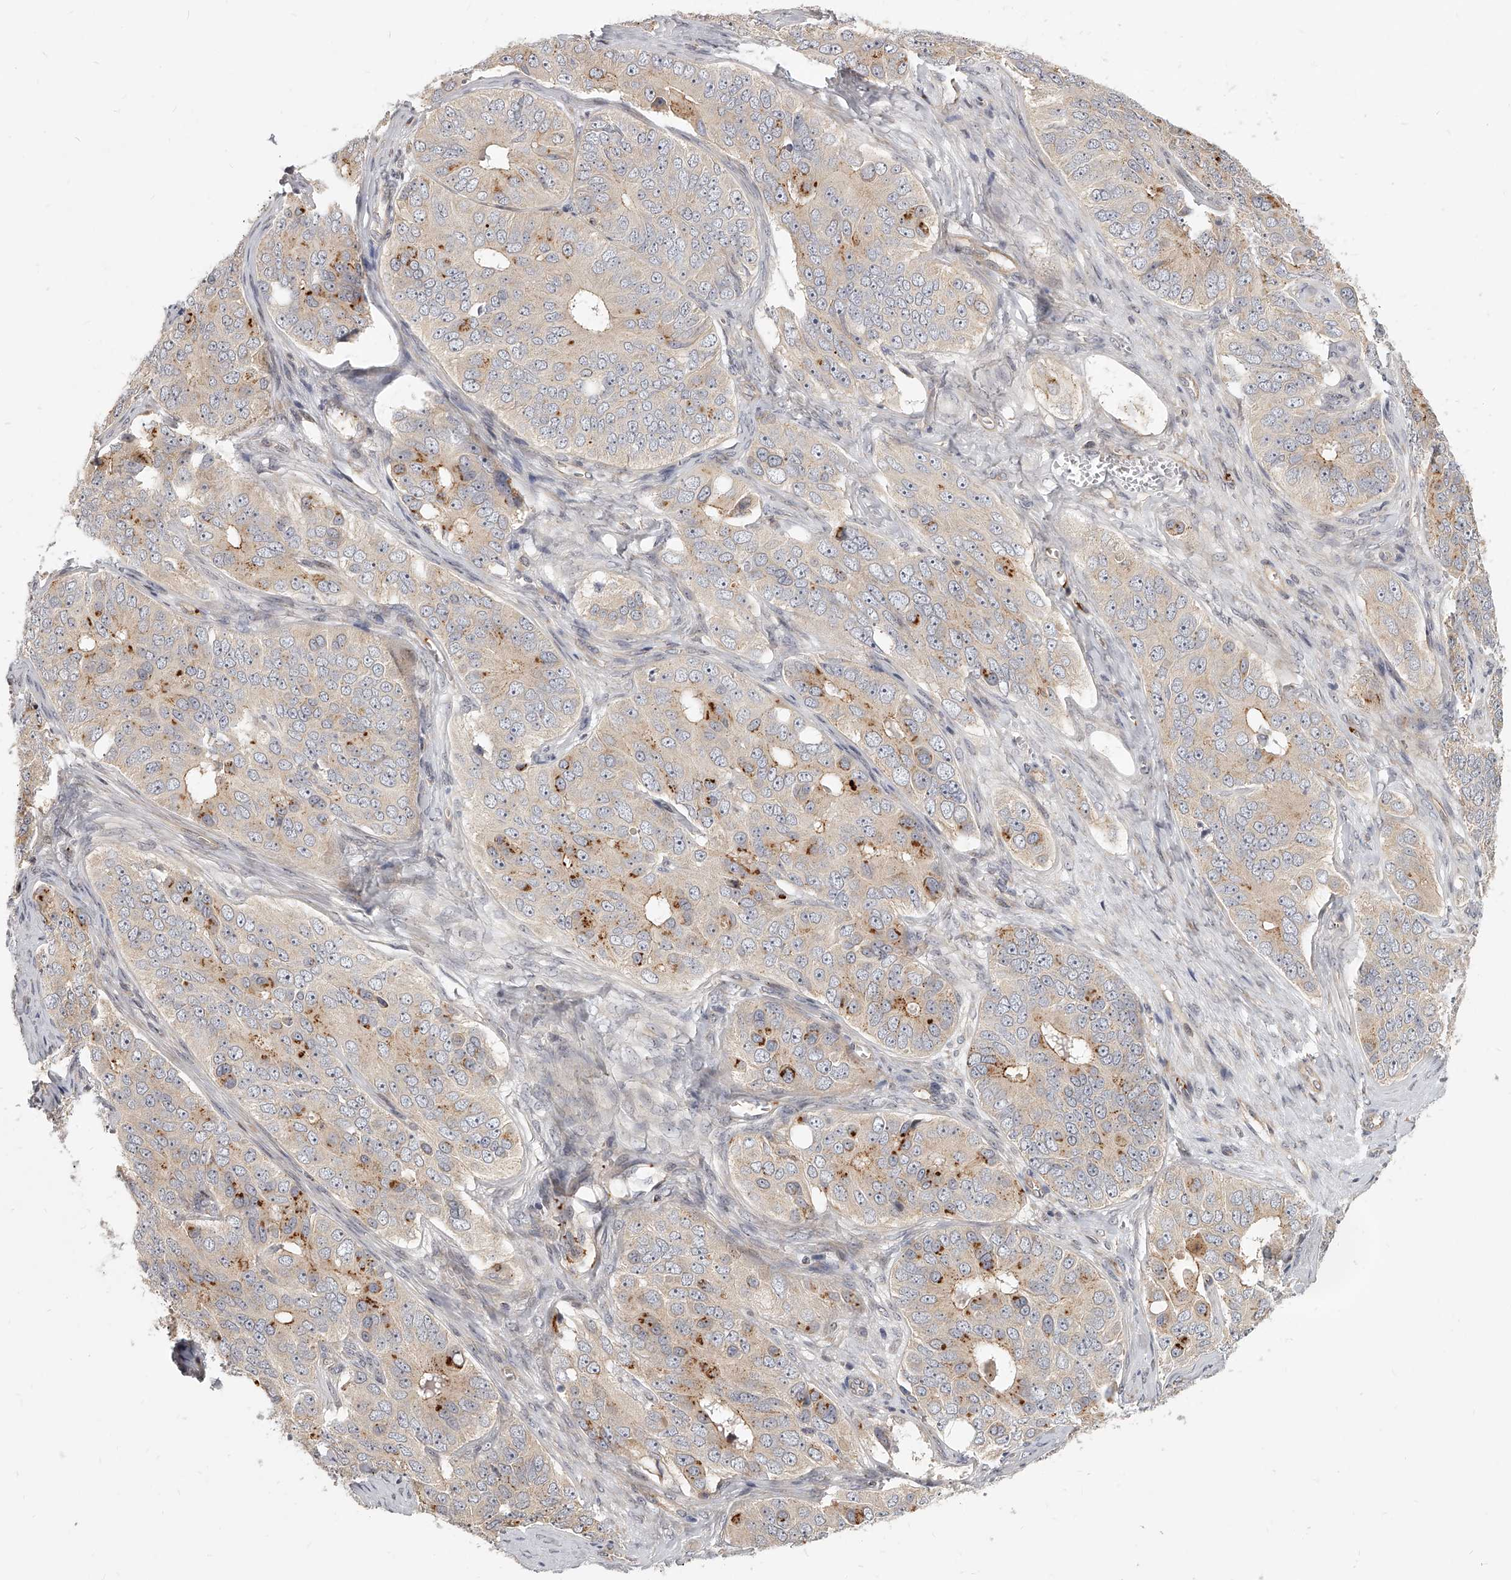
{"staining": {"intensity": "moderate", "quantity": "<25%", "location": "cytoplasmic/membranous"}, "tissue": "ovarian cancer", "cell_type": "Tumor cells", "image_type": "cancer", "snomed": [{"axis": "morphology", "description": "Carcinoma, endometroid"}, {"axis": "topography", "description": "Ovary"}], "caption": "Tumor cells display moderate cytoplasmic/membranous expression in about <25% of cells in ovarian endometroid carcinoma.", "gene": "SLC37A1", "patient": {"sex": "female", "age": 51}}